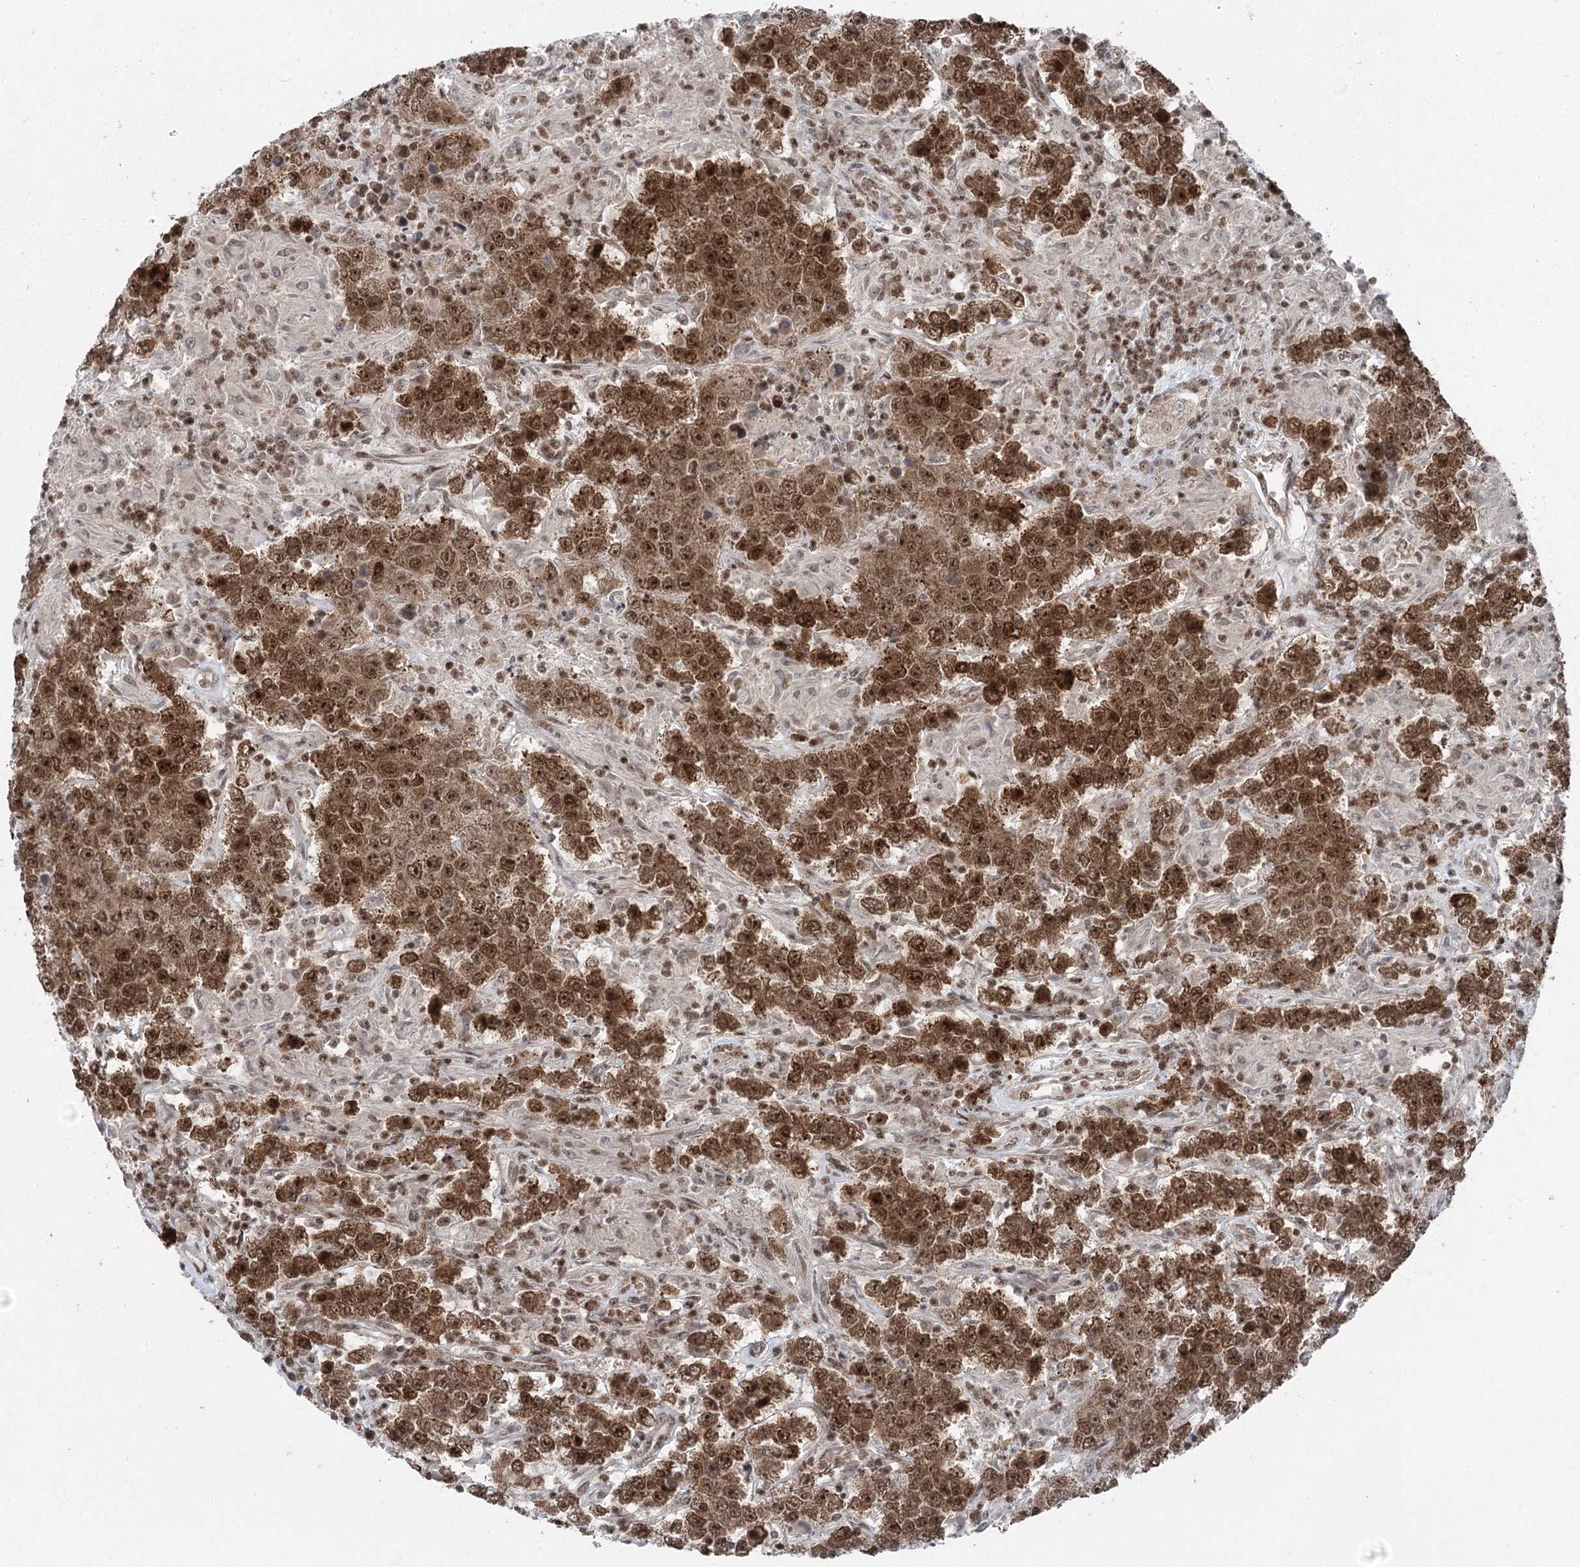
{"staining": {"intensity": "strong", "quantity": ">75%", "location": "cytoplasmic/membranous,nuclear"}, "tissue": "testis cancer", "cell_type": "Tumor cells", "image_type": "cancer", "snomed": [{"axis": "morphology", "description": "Normal tissue, NOS"}, {"axis": "morphology", "description": "Urothelial carcinoma, High grade"}, {"axis": "morphology", "description": "Seminoma, NOS"}, {"axis": "morphology", "description": "Carcinoma, Embryonal, NOS"}, {"axis": "topography", "description": "Urinary bladder"}, {"axis": "topography", "description": "Testis"}], "caption": "IHC photomicrograph of neoplastic tissue: human testis cancer stained using IHC displays high levels of strong protein expression localized specifically in the cytoplasmic/membranous and nuclear of tumor cells, appearing as a cytoplasmic/membranous and nuclear brown color.", "gene": "CGGBP1", "patient": {"sex": "male", "age": 41}}